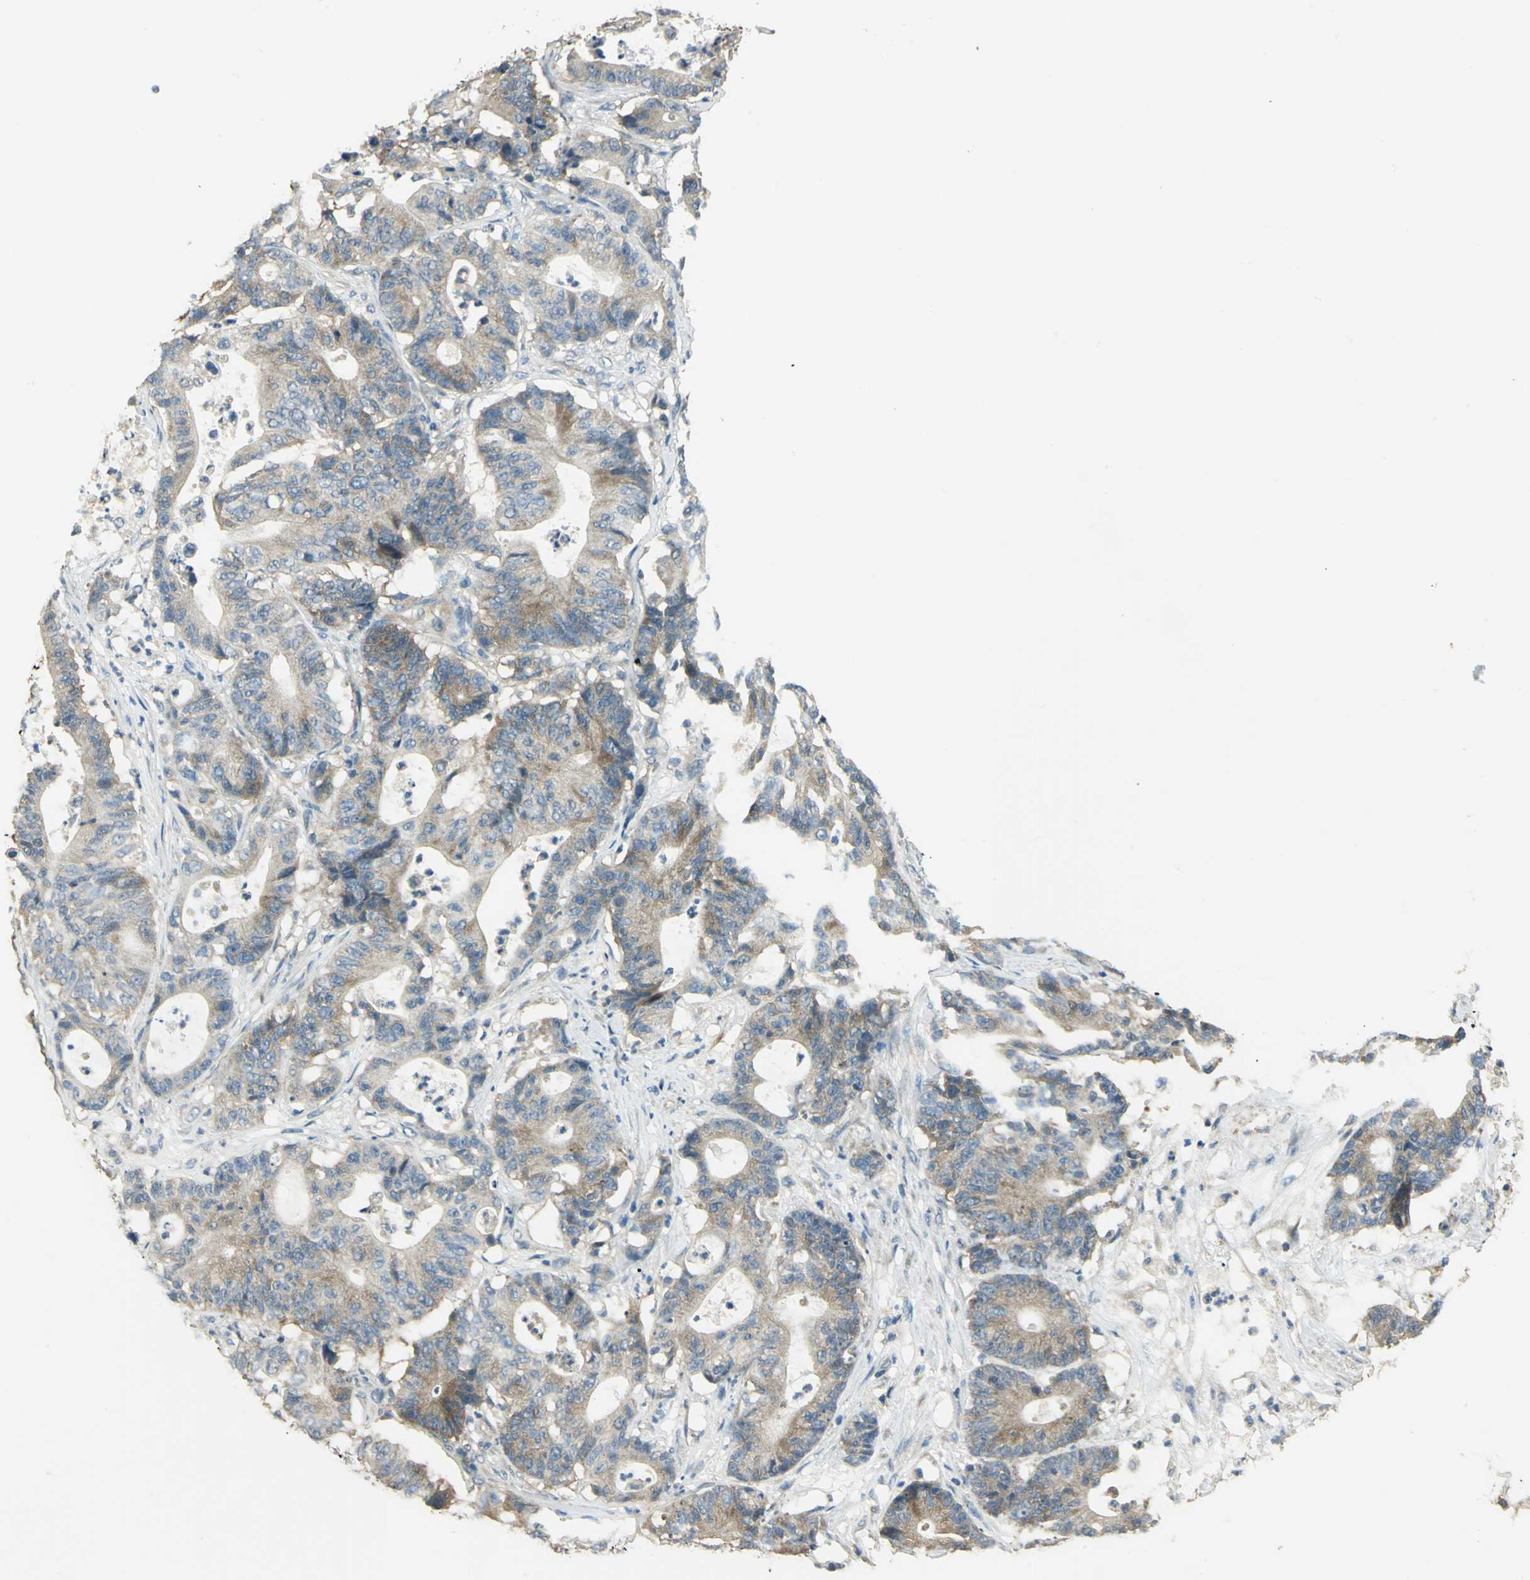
{"staining": {"intensity": "moderate", "quantity": ">75%", "location": "cytoplasmic/membranous"}, "tissue": "colorectal cancer", "cell_type": "Tumor cells", "image_type": "cancer", "snomed": [{"axis": "morphology", "description": "Adenocarcinoma, NOS"}, {"axis": "topography", "description": "Colon"}], "caption": "This micrograph demonstrates immunohistochemistry staining of human adenocarcinoma (colorectal), with medium moderate cytoplasmic/membranous expression in about >75% of tumor cells.", "gene": "SHC2", "patient": {"sex": "female", "age": 84}}